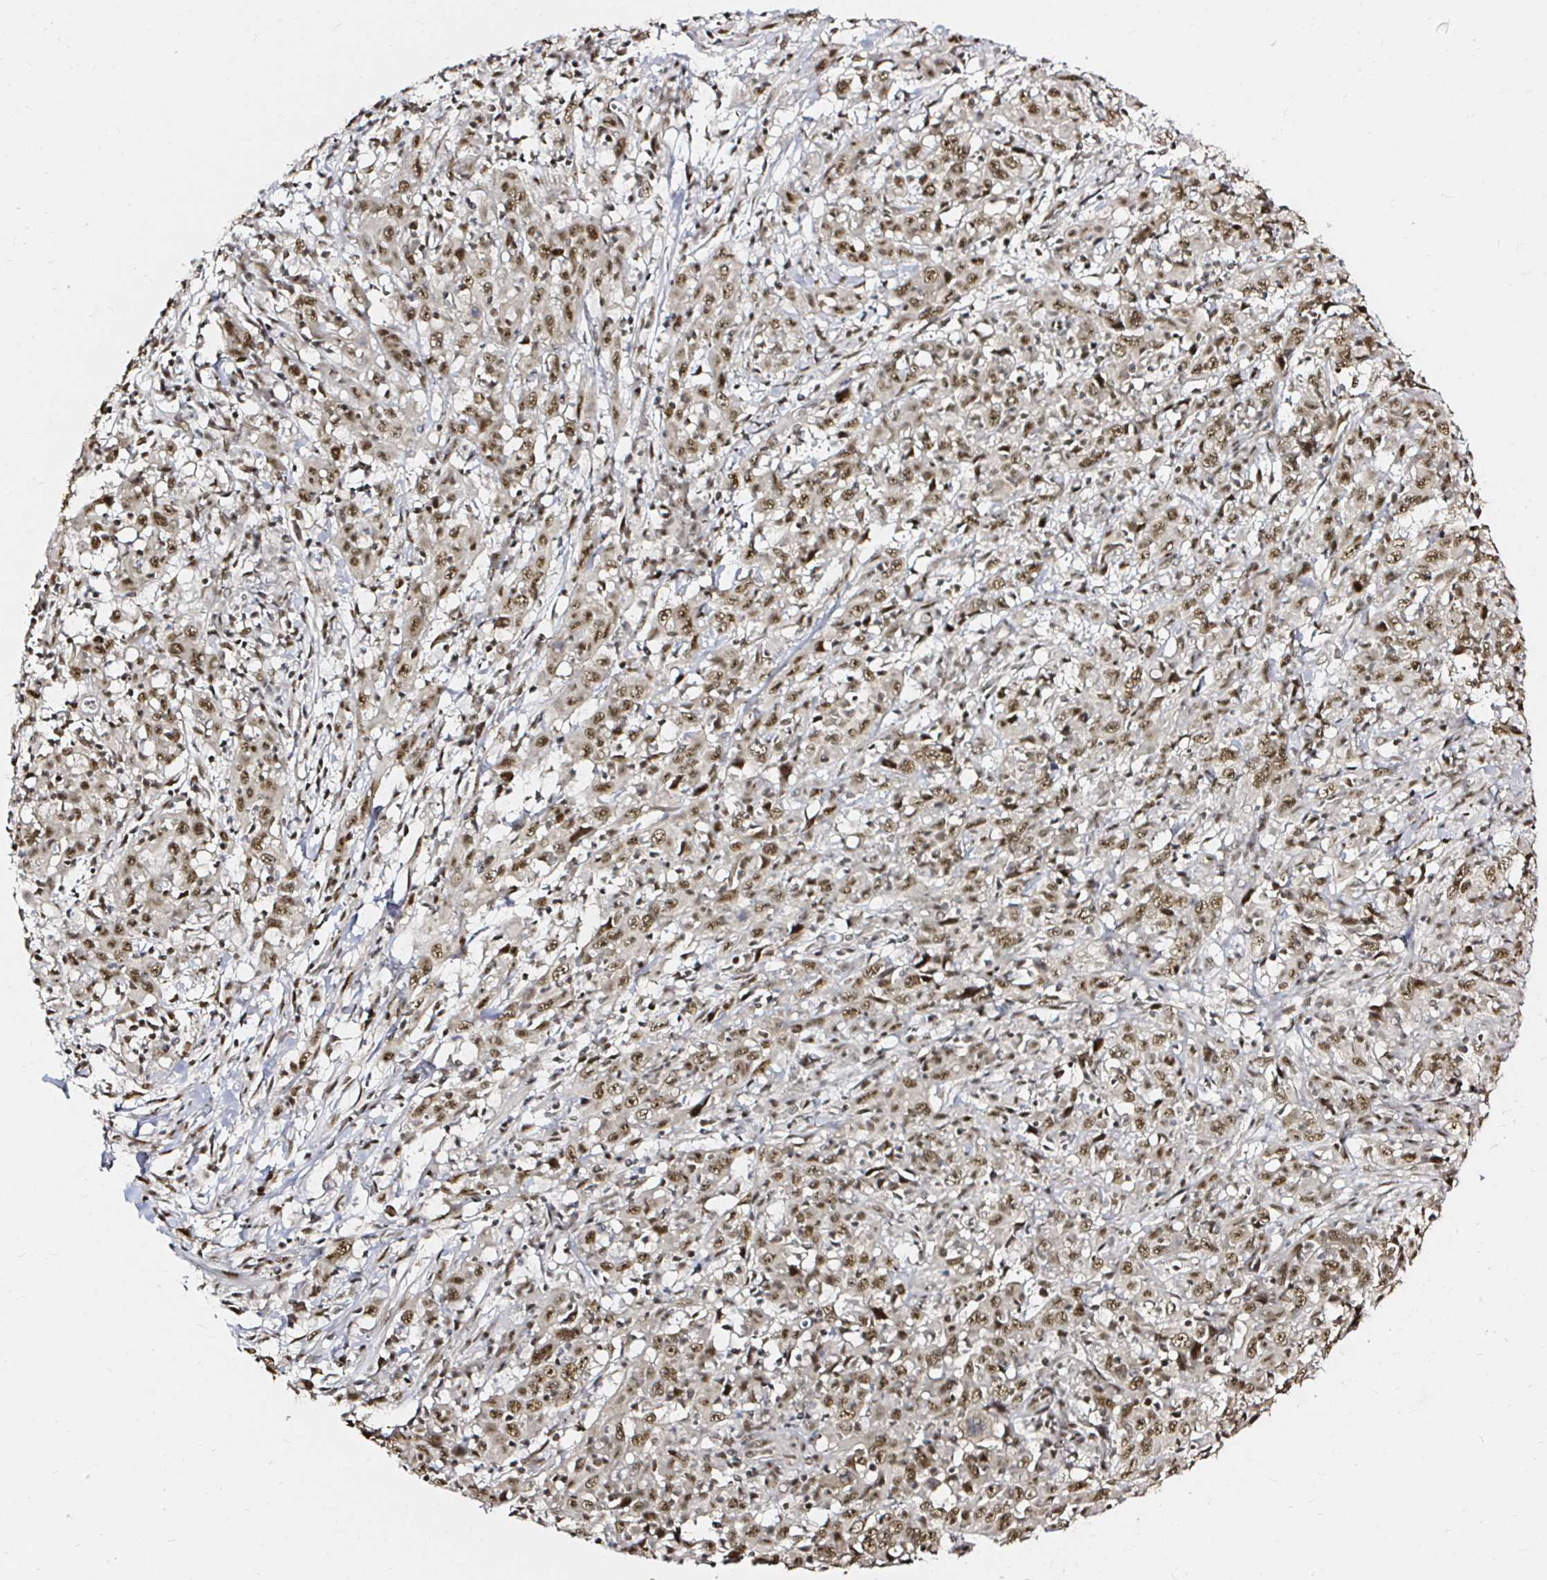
{"staining": {"intensity": "moderate", "quantity": ">75%", "location": "nuclear"}, "tissue": "cervical cancer", "cell_type": "Tumor cells", "image_type": "cancer", "snomed": [{"axis": "morphology", "description": "Squamous cell carcinoma, NOS"}, {"axis": "topography", "description": "Cervix"}], "caption": "Tumor cells show moderate nuclear staining in about >75% of cells in cervical cancer.", "gene": "SNRPC", "patient": {"sex": "female", "age": 46}}